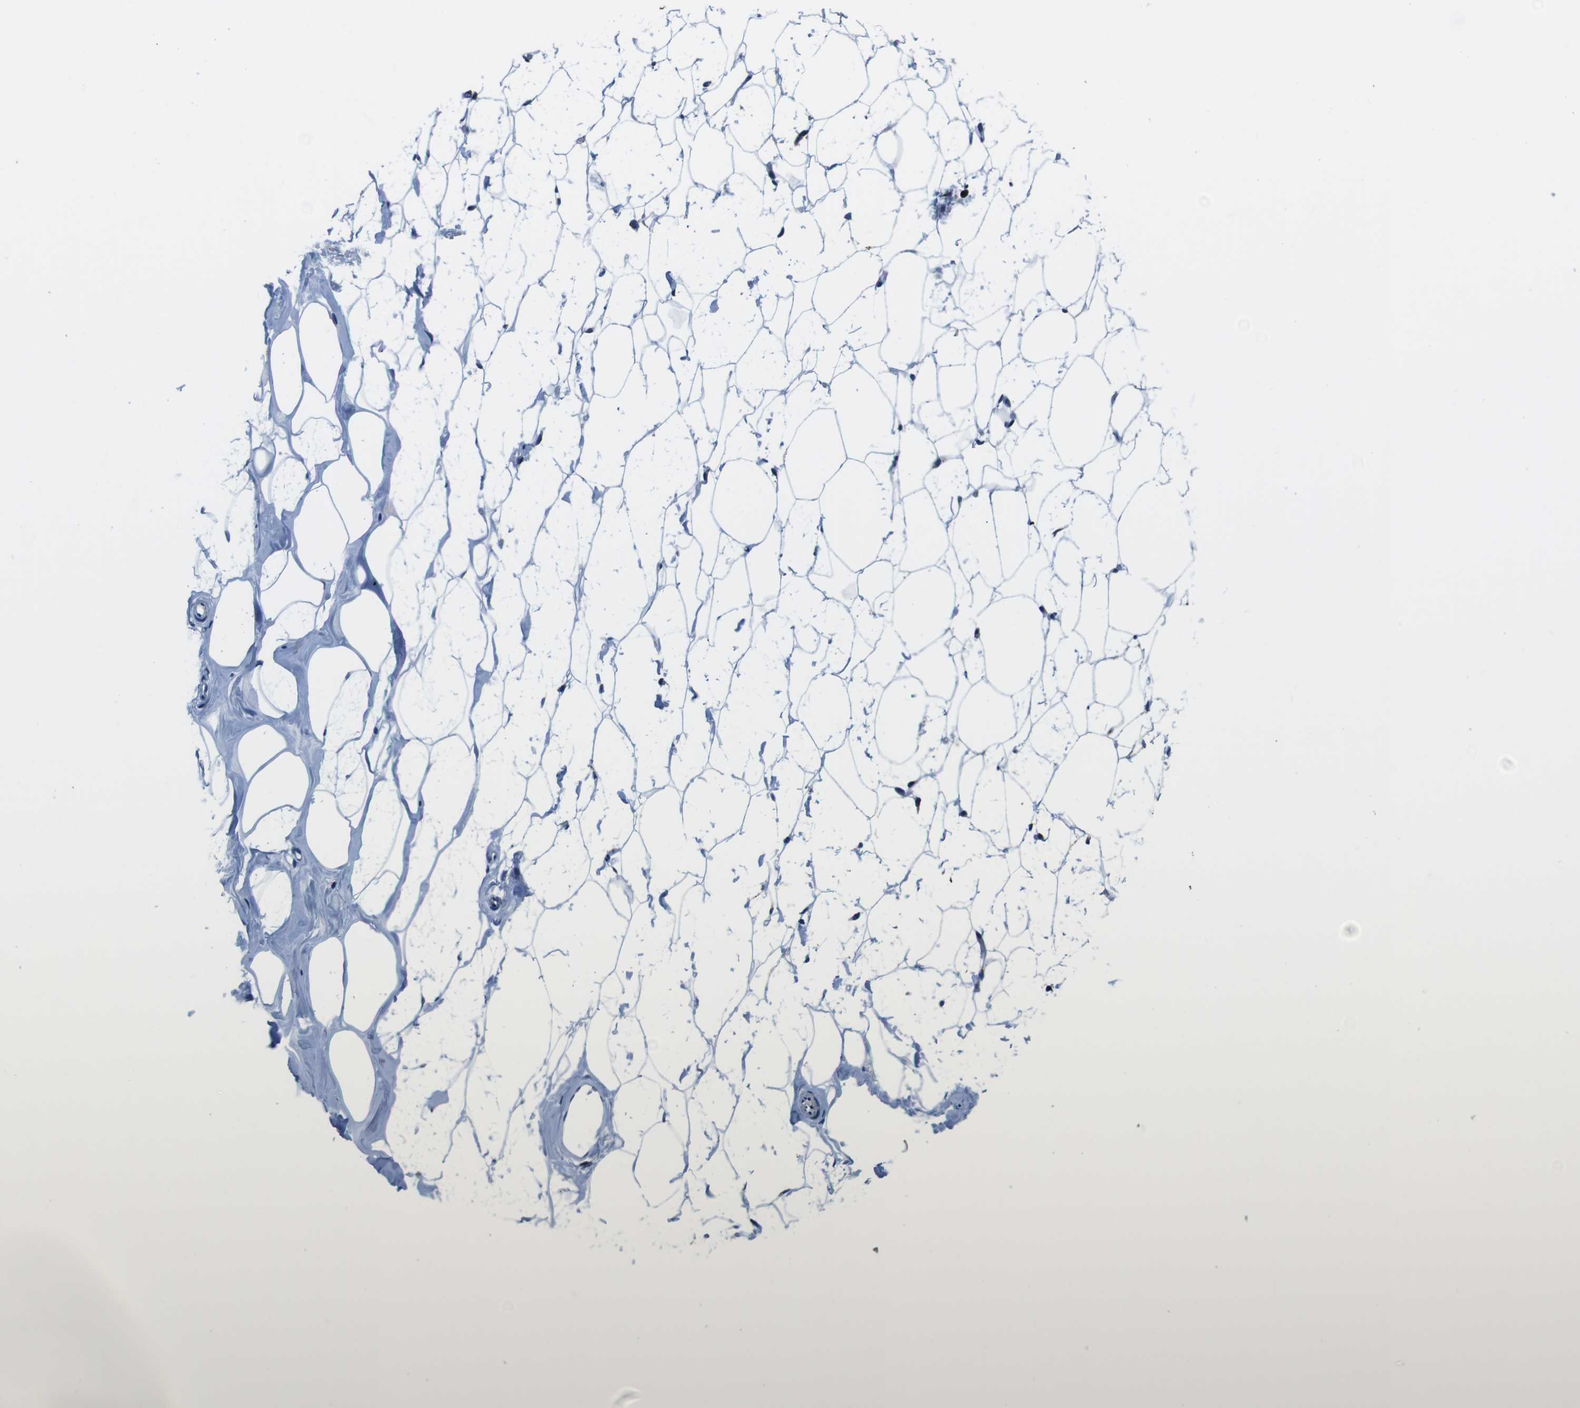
{"staining": {"intensity": "weak", "quantity": "25%-75%", "location": "cytoplasmic/membranous"}, "tissue": "adipose tissue", "cell_type": "Adipocytes", "image_type": "normal", "snomed": [{"axis": "morphology", "description": "Normal tissue, NOS"}, {"axis": "topography", "description": "Breast"}, {"axis": "topography", "description": "Soft tissue"}], "caption": "Immunohistochemistry histopathology image of normal human adipose tissue stained for a protein (brown), which demonstrates low levels of weak cytoplasmic/membranous positivity in about 25%-75% of adipocytes.", "gene": "NUCB2", "patient": {"sex": "female", "age": 75}}